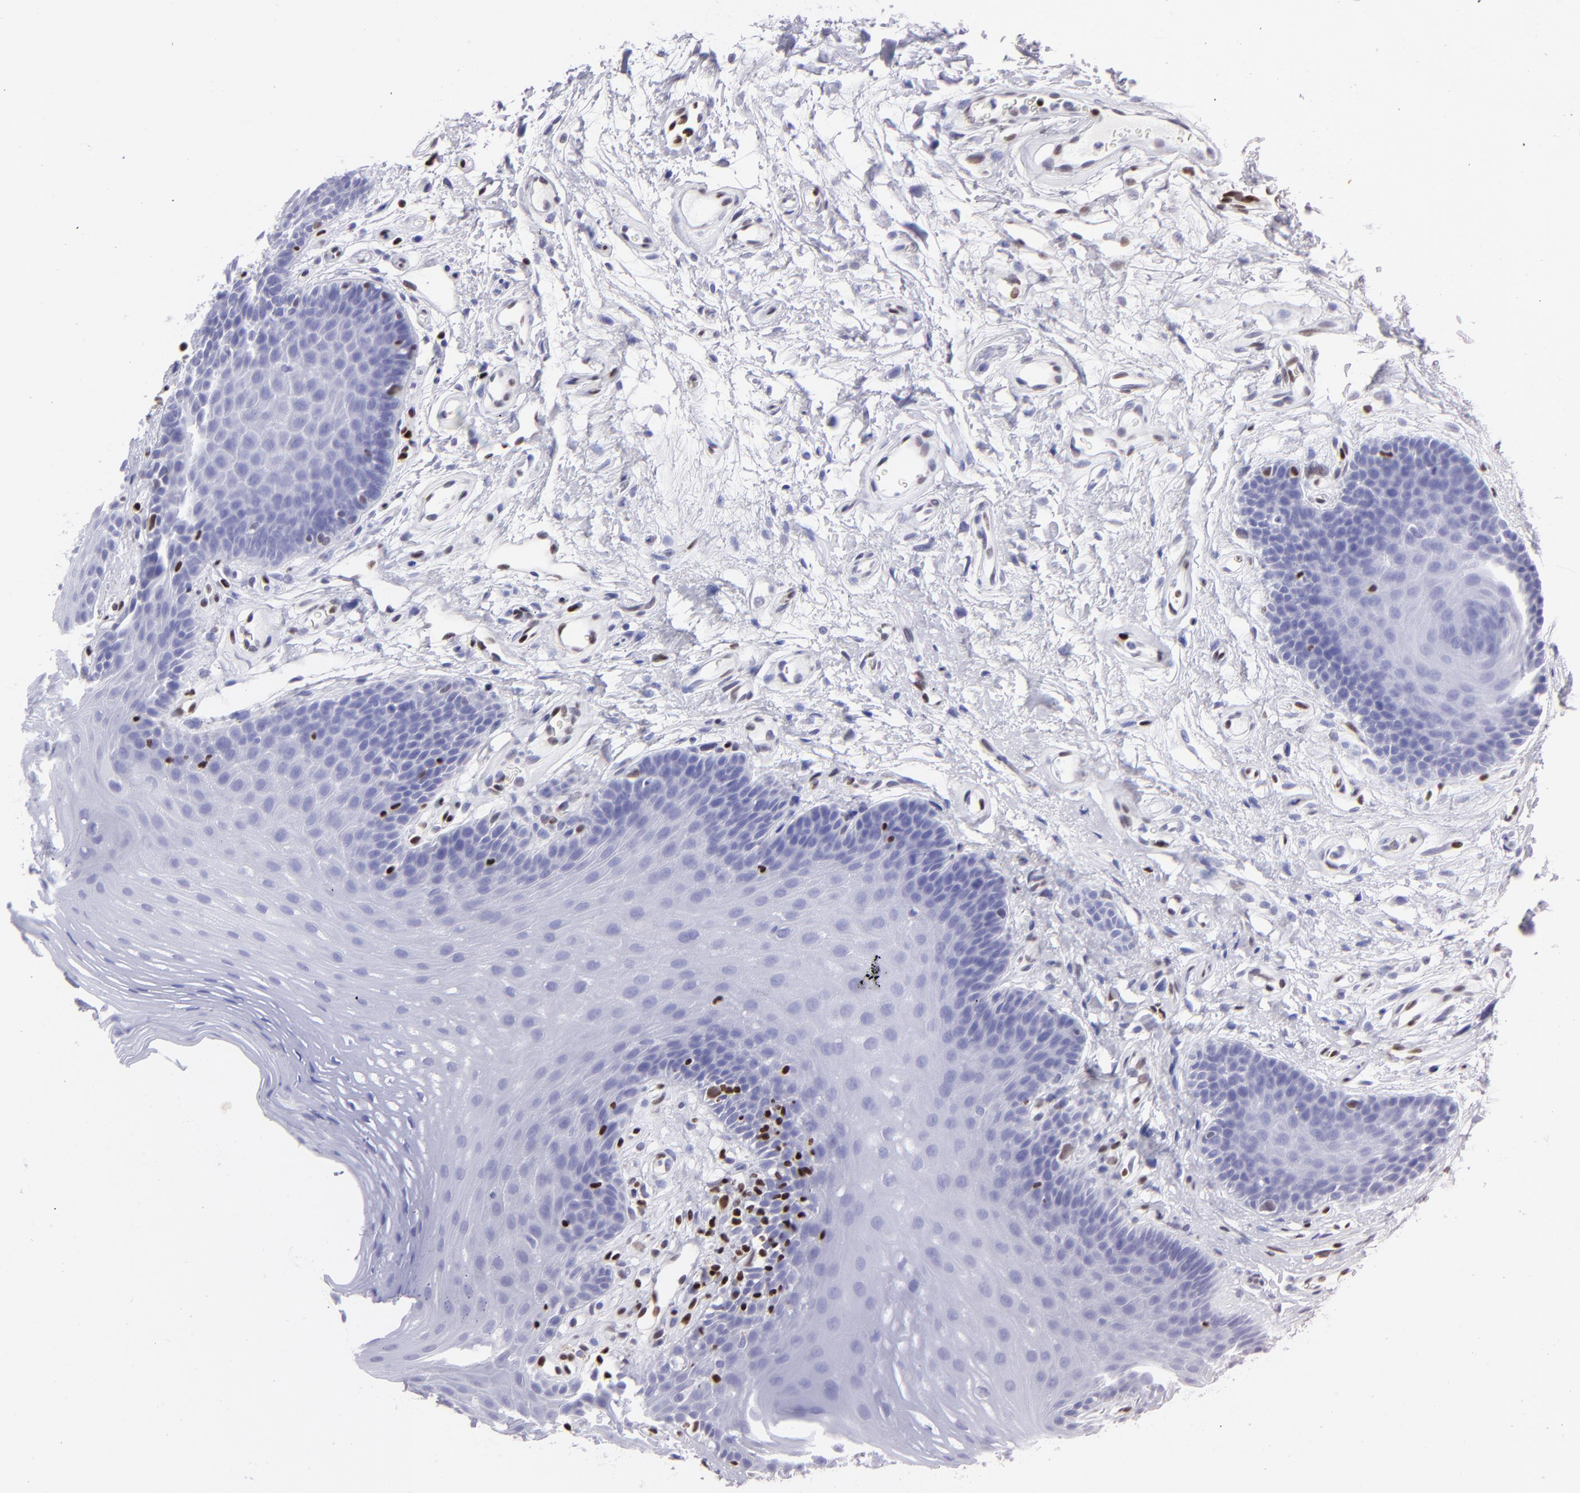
{"staining": {"intensity": "negative", "quantity": "none", "location": "none"}, "tissue": "oral mucosa", "cell_type": "Squamous epithelial cells", "image_type": "normal", "snomed": [{"axis": "morphology", "description": "Normal tissue, NOS"}, {"axis": "topography", "description": "Oral tissue"}], "caption": "This is an immunohistochemistry histopathology image of unremarkable oral mucosa. There is no positivity in squamous epithelial cells.", "gene": "ETS1", "patient": {"sex": "male", "age": 62}}